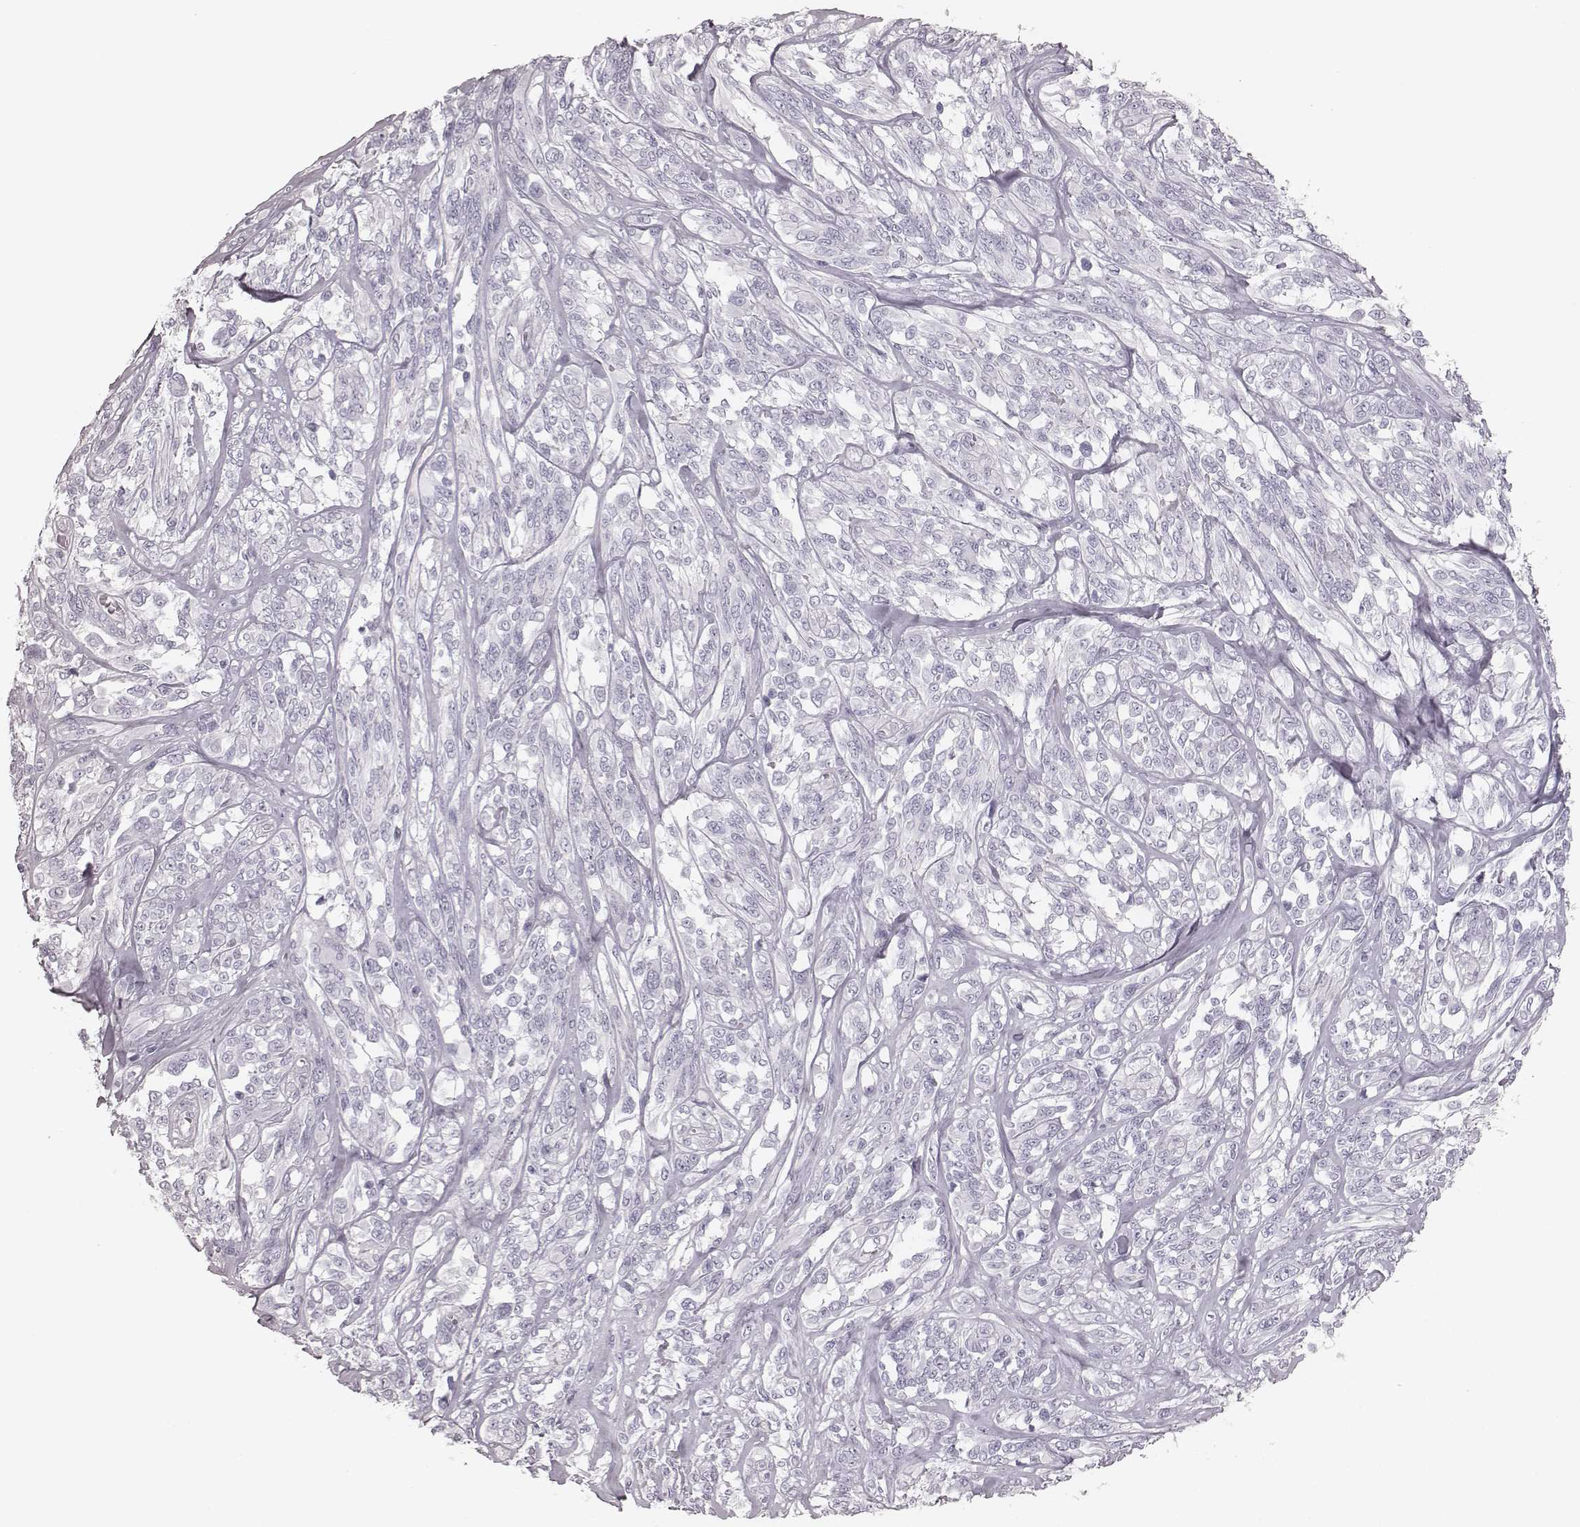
{"staining": {"intensity": "negative", "quantity": "none", "location": "none"}, "tissue": "melanoma", "cell_type": "Tumor cells", "image_type": "cancer", "snomed": [{"axis": "morphology", "description": "Malignant melanoma, NOS"}, {"axis": "topography", "description": "Skin"}], "caption": "A micrograph of malignant melanoma stained for a protein reveals no brown staining in tumor cells.", "gene": "ELANE", "patient": {"sex": "female", "age": 91}}